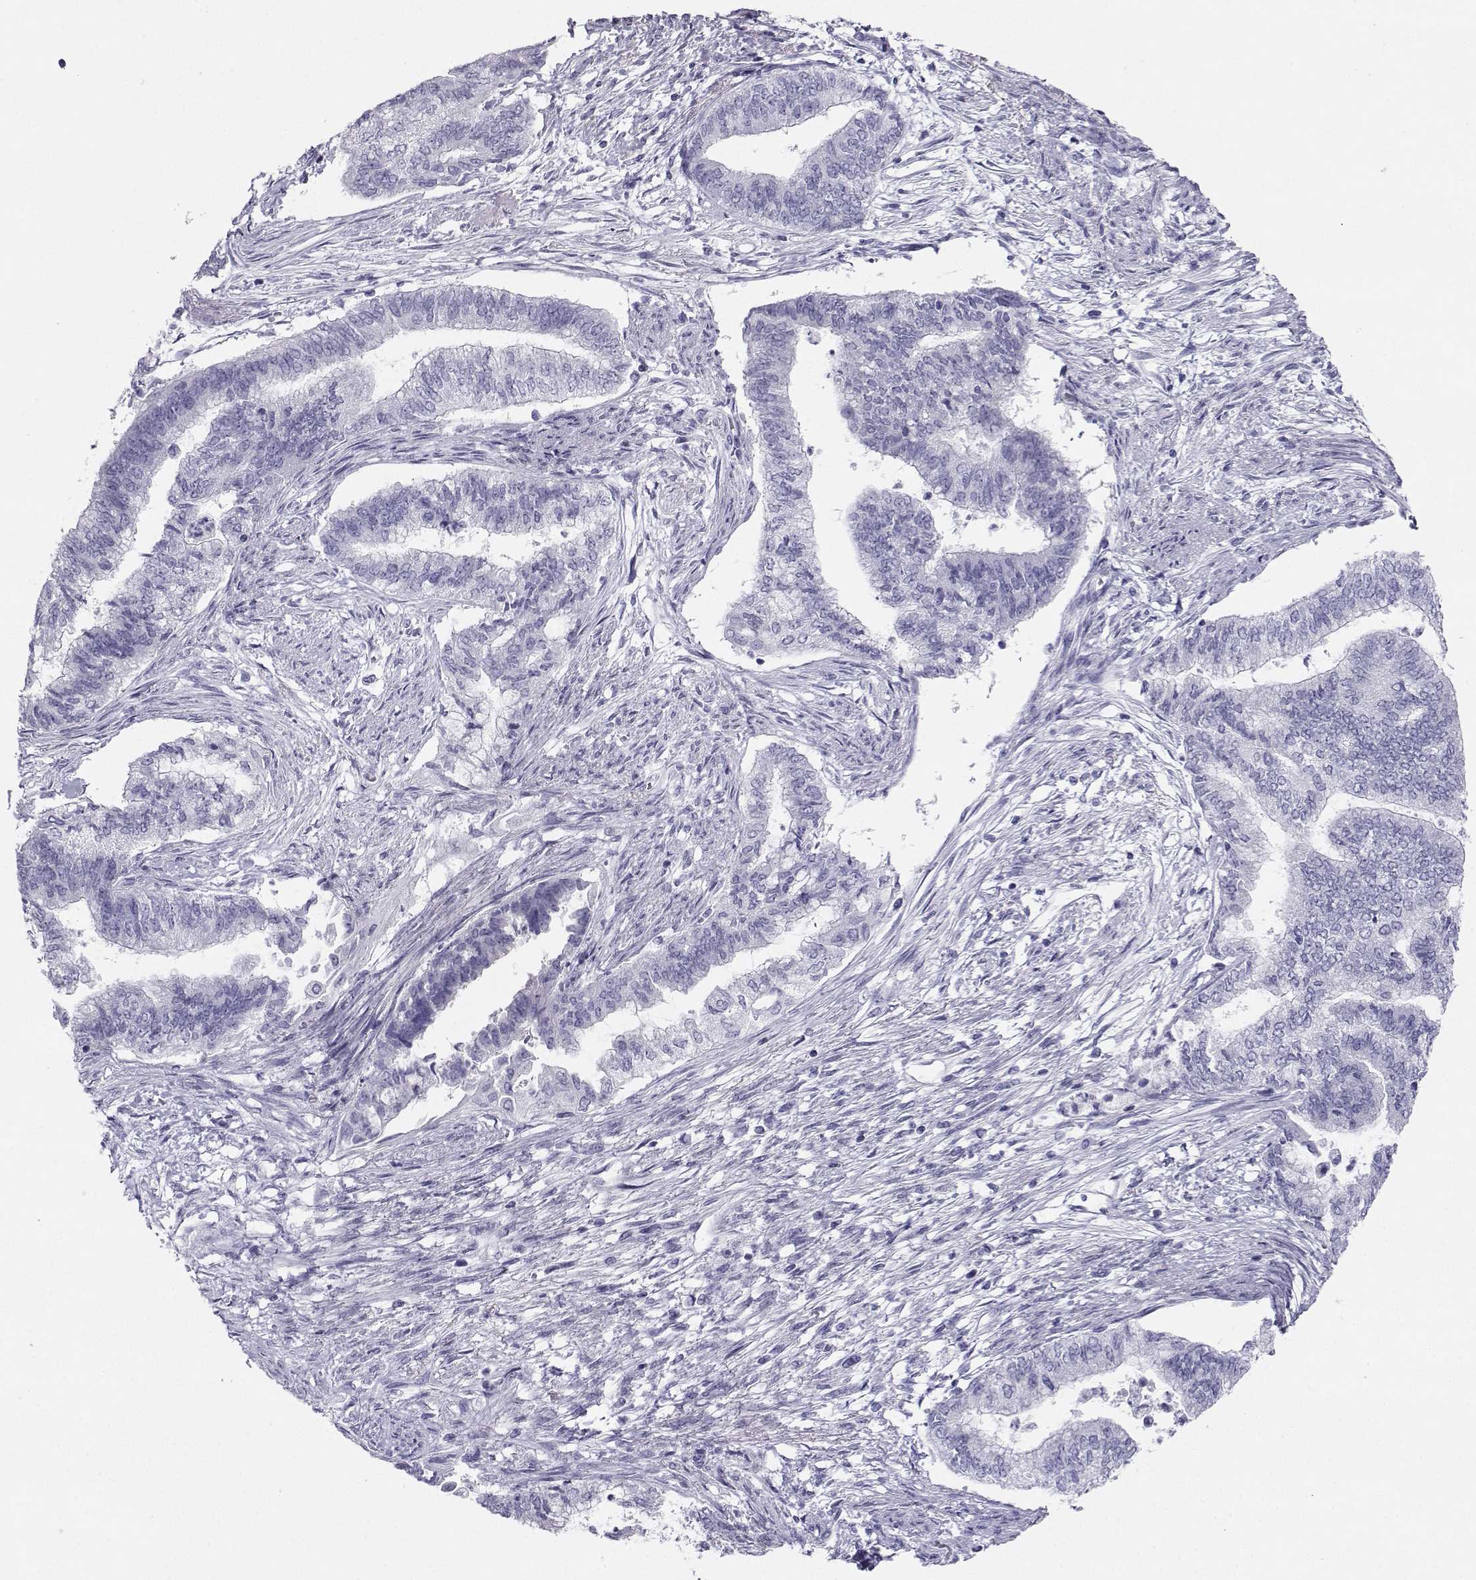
{"staining": {"intensity": "negative", "quantity": "none", "location": "none"}, "tissue": "endometrial cancer", "cell_type": "Tumor cells", "image_type": "cancer", "snomed": [{"axis": "morphology", "description": "Adenocarcinoma, NOS"}, {"axis": "topography", "description": "Endometrium"}], "caption": "Endometrial adenocarcinoma was stained to show a protein in brown. There is no significant staining in tumor cells. (Stains: DAB immunohistochemistry (IHC) with hematoxylin counter stain, Microscopy: brightfield microscopy at high magnification).", "gene": "SST", "patient": {"sex": "female", "age": 65}}